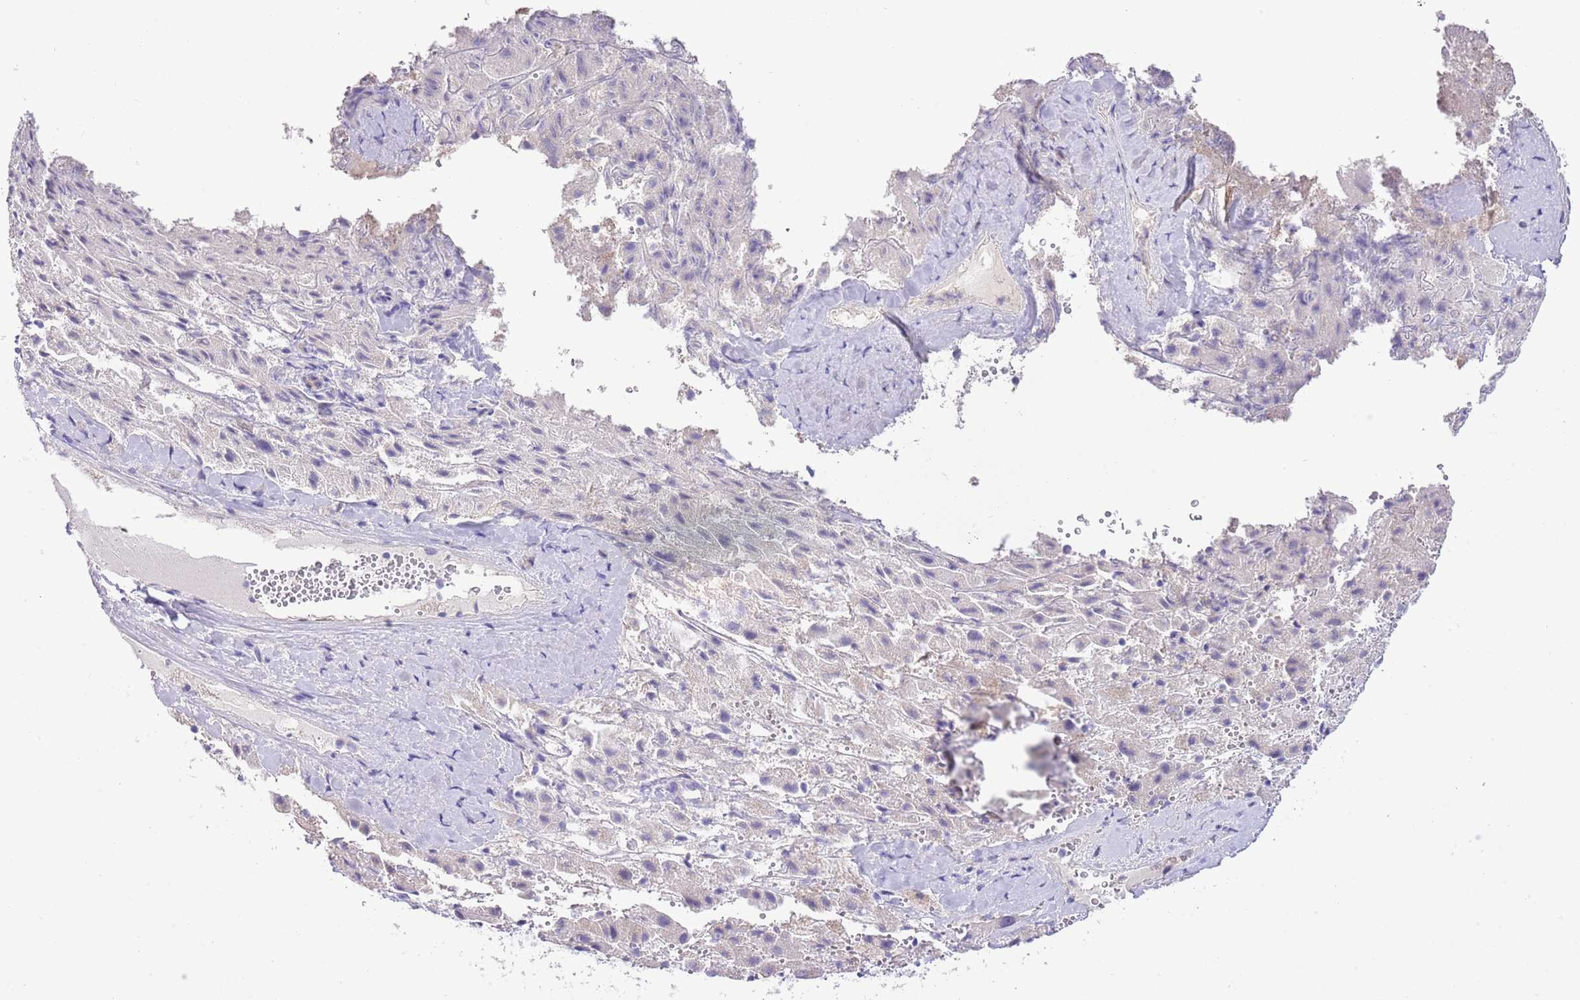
{"staining": {"intensity": "negative", "quantity": "none", "location": "none"}, "tissue": "liver cancer", "cell_type": "Tumor cells", "image_type": "cancer", "snomed": [{"axis": "morphology", "description": "Carcinoma, Hepatocellular, NOS"}, {"axis": "topography", "description": "Liver"}], "caption": "Tumor cells are negative for protein expression in human liver cancer.", "gene": "FBRSL1", "patient": {"sex": "female", "age": 58}}